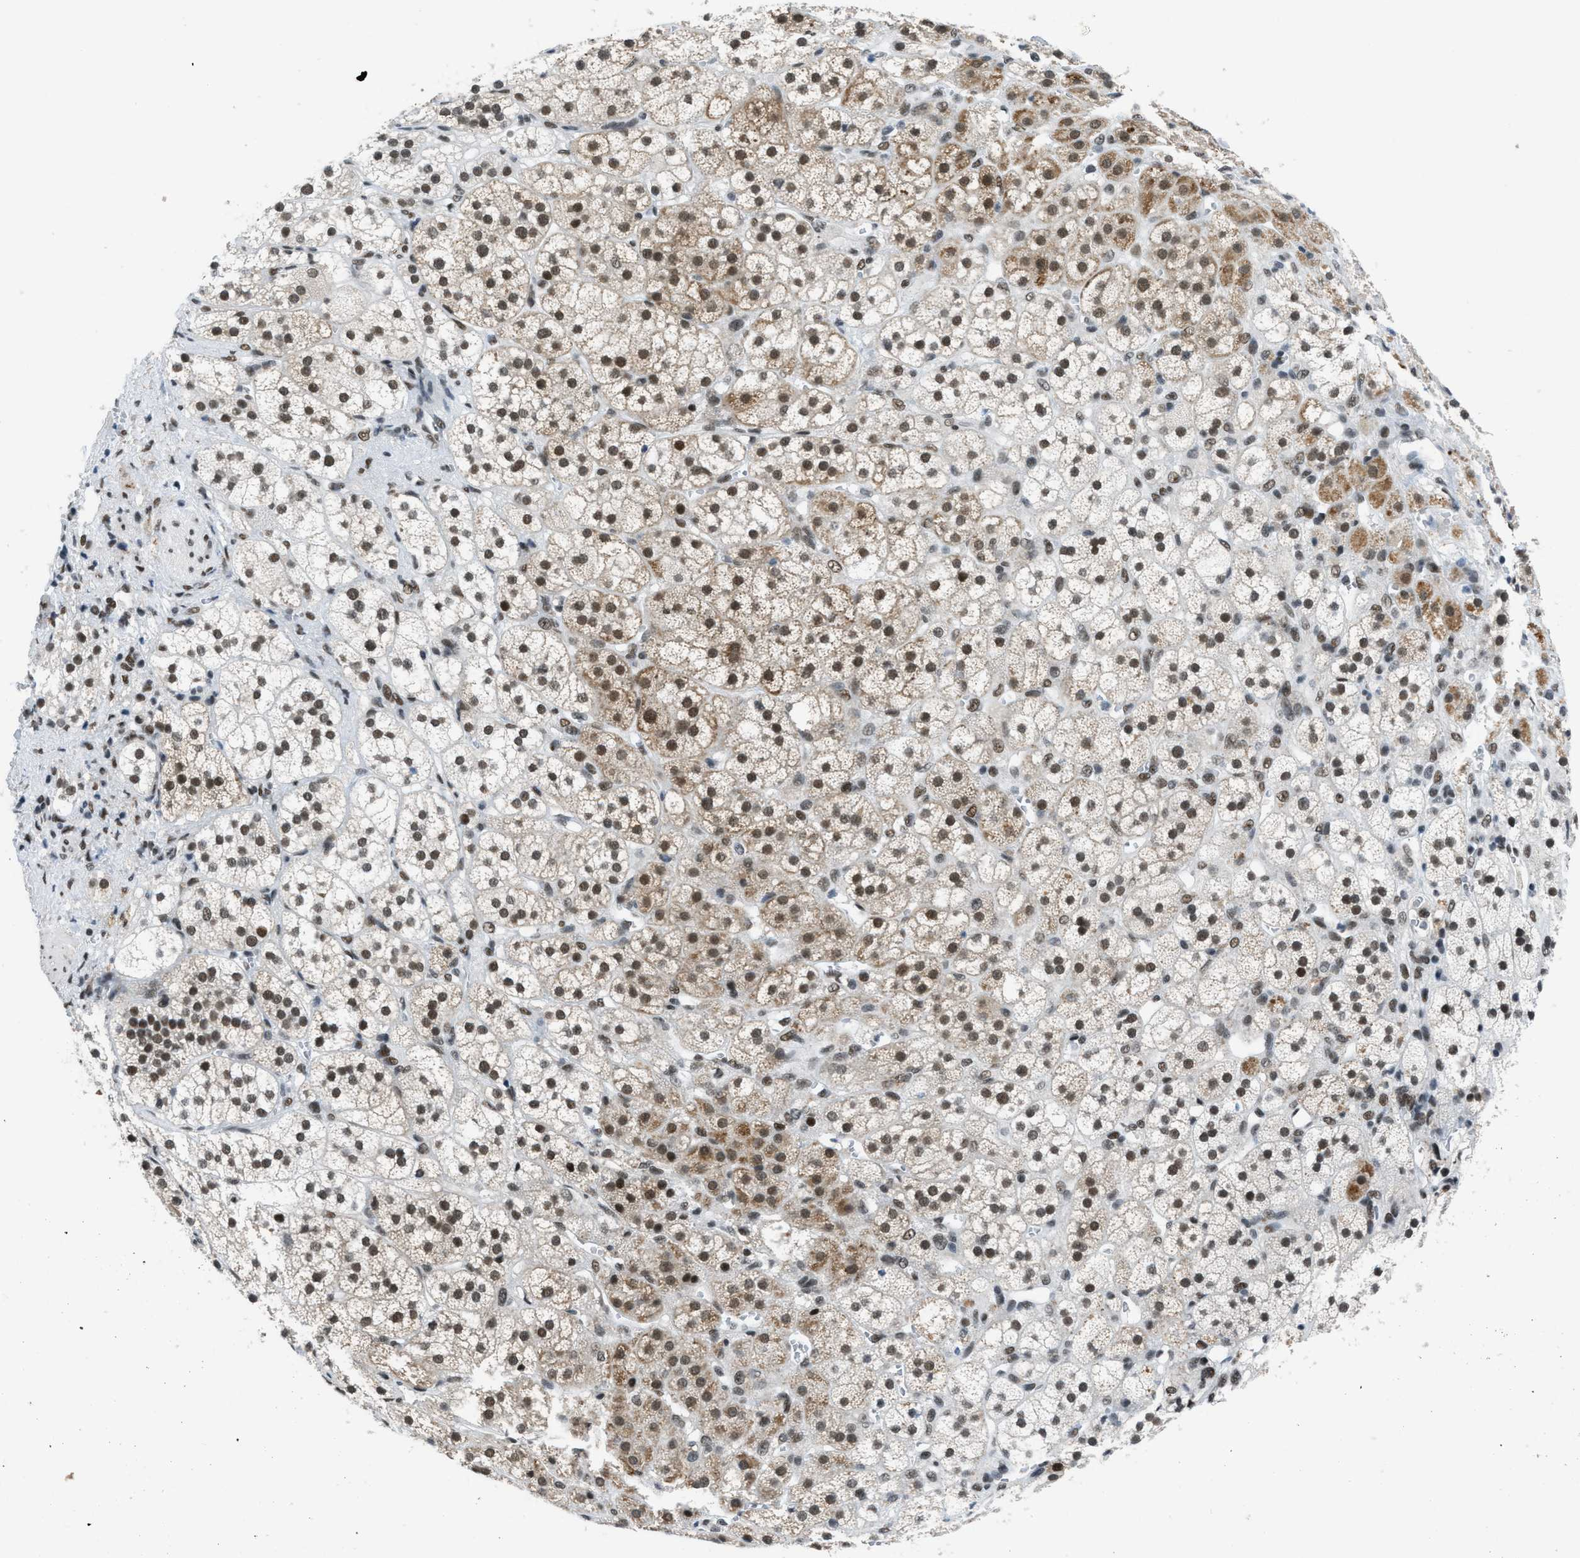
{"staining": {"intensity": "moderate", "quantity": ">75%", "location": "cytoplasmic/membranous,nuclear"}, "tissue": "adrenal gland", "cell_type": "Glandular cells", "image_type": "normal", "snomed": [{"axis": "morphology", "description": "Normal tissue, NOS"}, {"axis": "topography", "description": "Adrenal gland"}], "caption": "Immunohistochemistry (IHC) (DAB (3,3'-diaminobenzidine)) staining of benign adrenal gland shows moderate cytoplasmic/membranous,nuclear protein expression in approximately >75% of glandular cells.", "gene": "GATAD2B", "patient": {"sex": "male", "age": 56}}